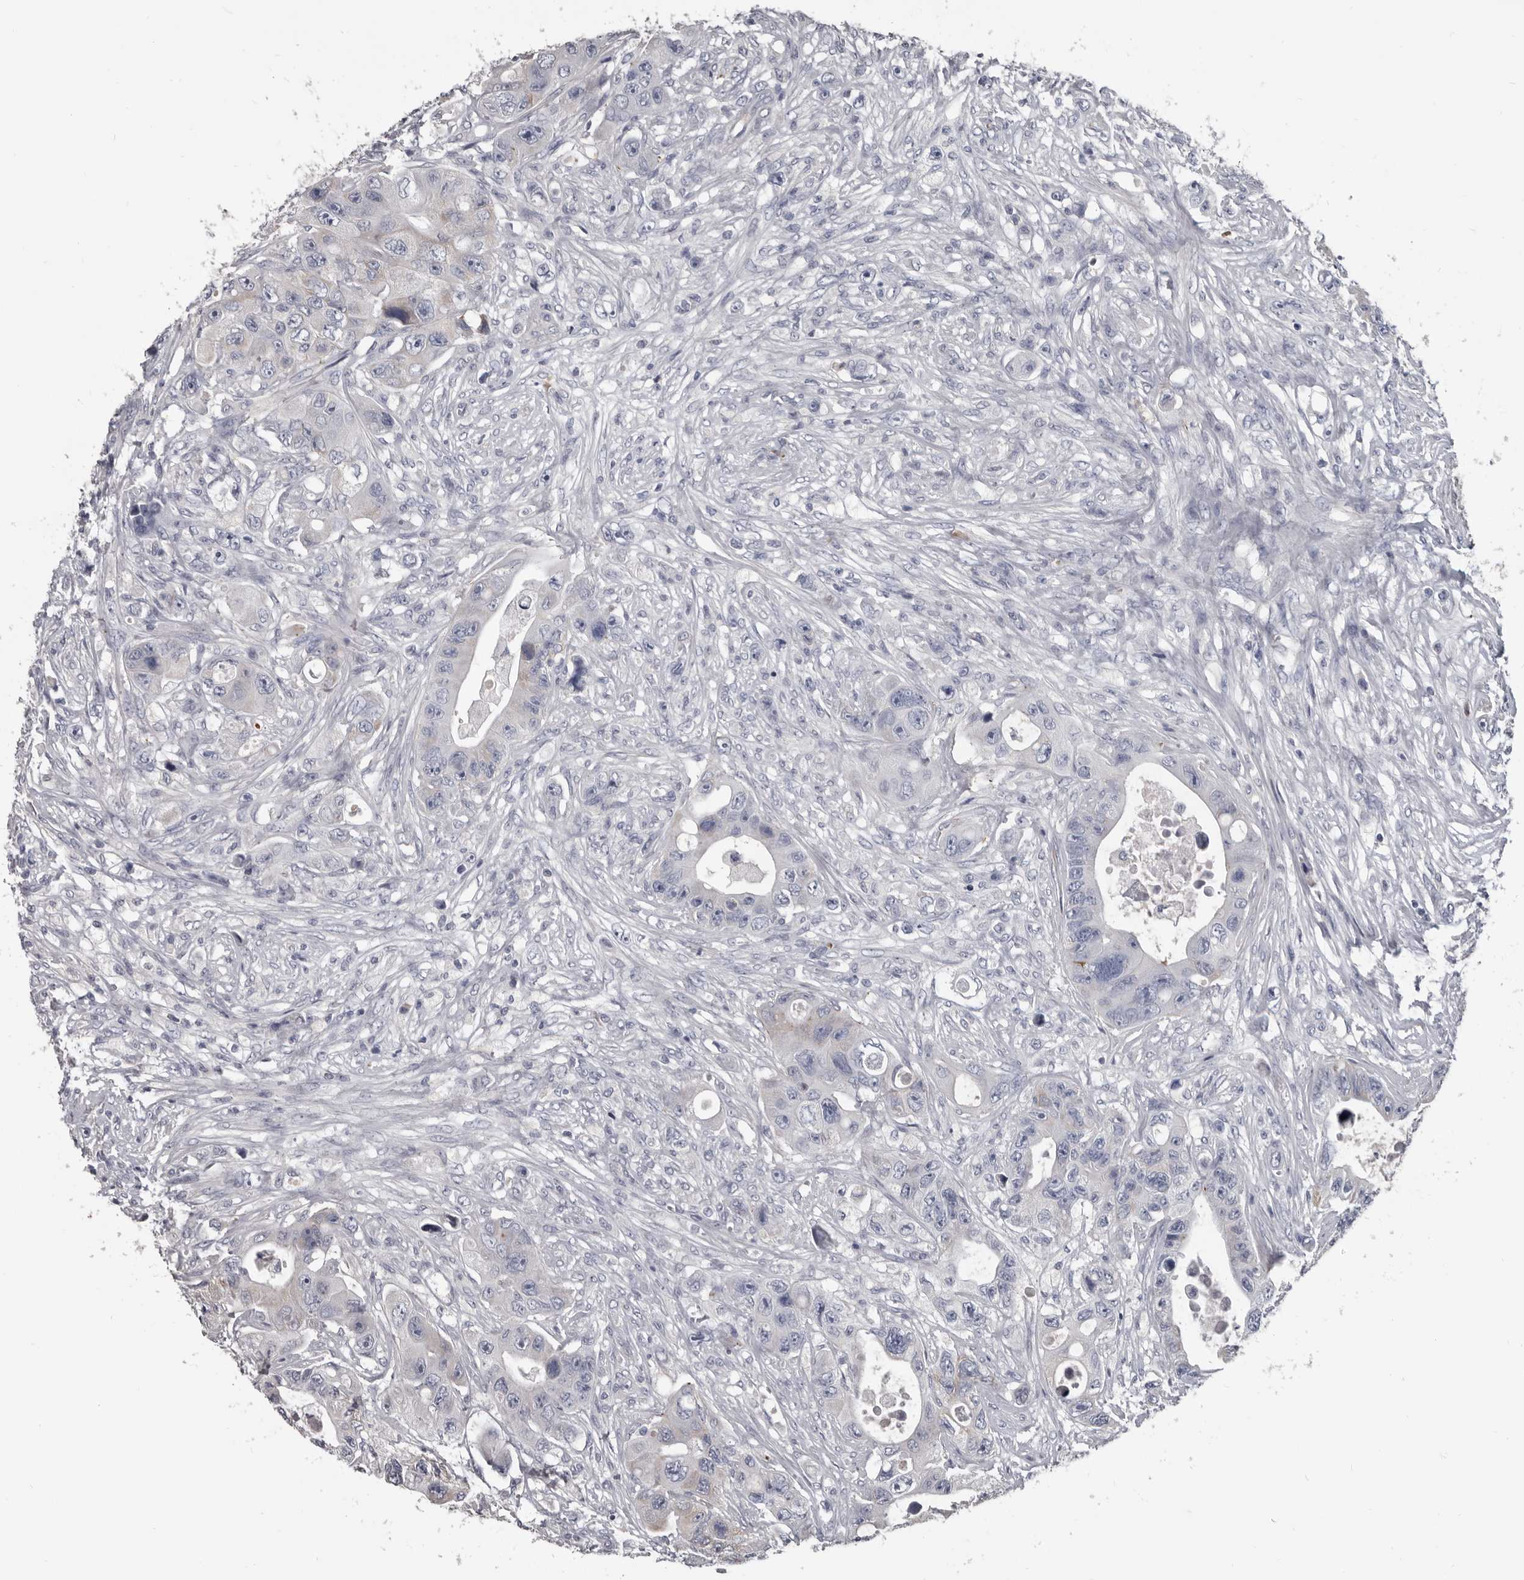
{"staining": {"intensity": "negative", "quantity": "none", "location": "none"}, "tissue": "colorectal cancer", "cell_type": "Tumor cells", "image_type": "cancer", "snomed": [{"axis": "morphology", "description": "Adenocarcinoma, NOS"}, {"axis": "topography", "description": "Colon"}], "caption": "This is an immunohistochemistry image of human adenocarcinoma (colorectal). There is no positivity in tumor cells.", "gene": "ALDH5A1", "patient": {"sex": "female", "age": 46}}